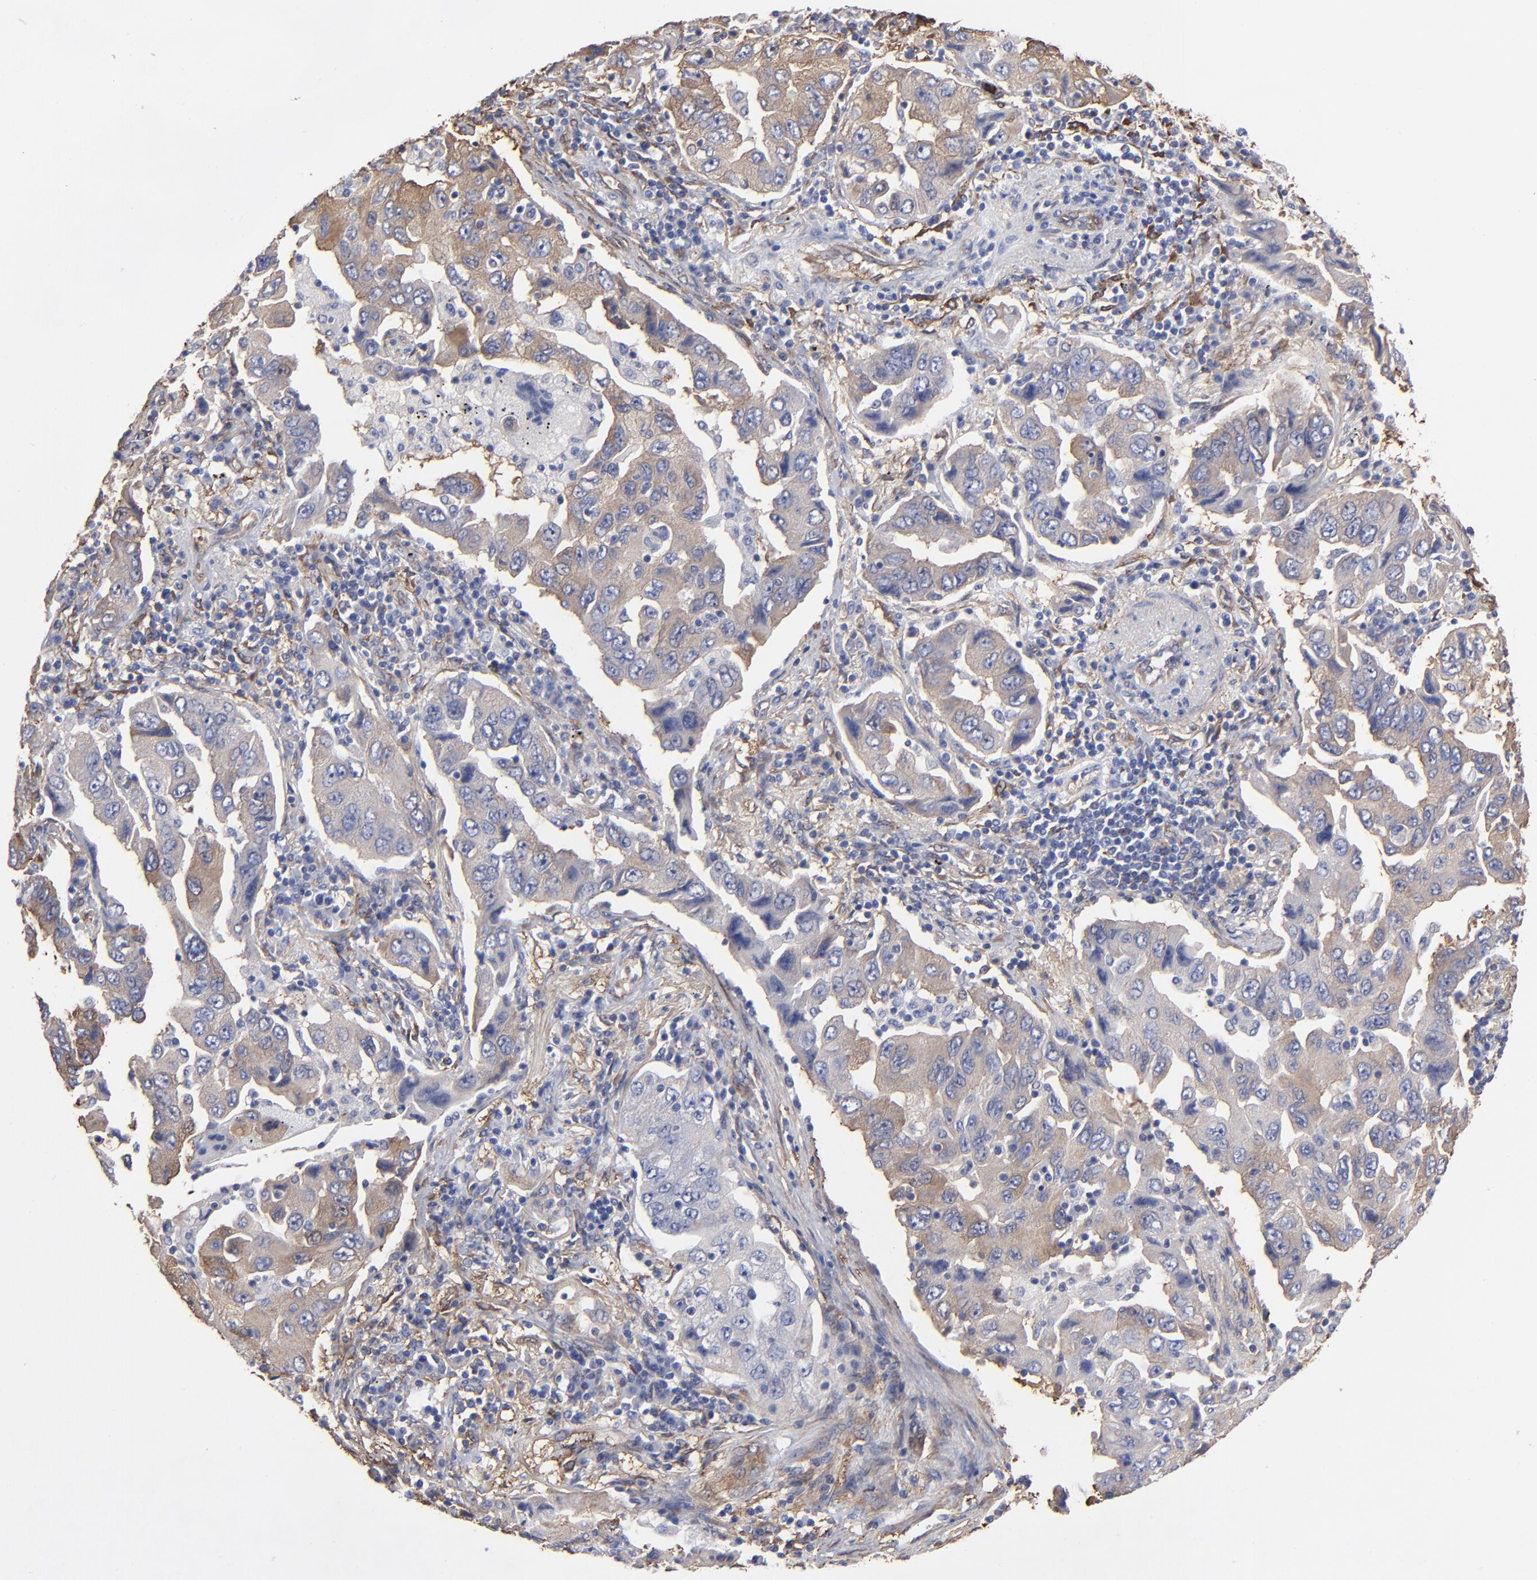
{"staining": {"intensity": "weak", "quantity": "<25%", "location": "cytoplasmic/membranous"}, "tissue": "lung cancer", "cell_type": "Tumor cells", "image_type": "cancer", "snomed": [{"axis": "morphology", "description": "Adenocarcinoma, NOS"}, {"axis": "topography", "description": "Lung"}], "caption": "Image shows no protein positivity in tumor cells of lung cancer (adenocarcinoma) tissue. (Stains: DAB immunohistochemistry with hematoxylin counter stain, Microscopy: brightfield microscopy at high magnification).", "gene": "CILP", "patient": {"sex": "female", "age": 65}}